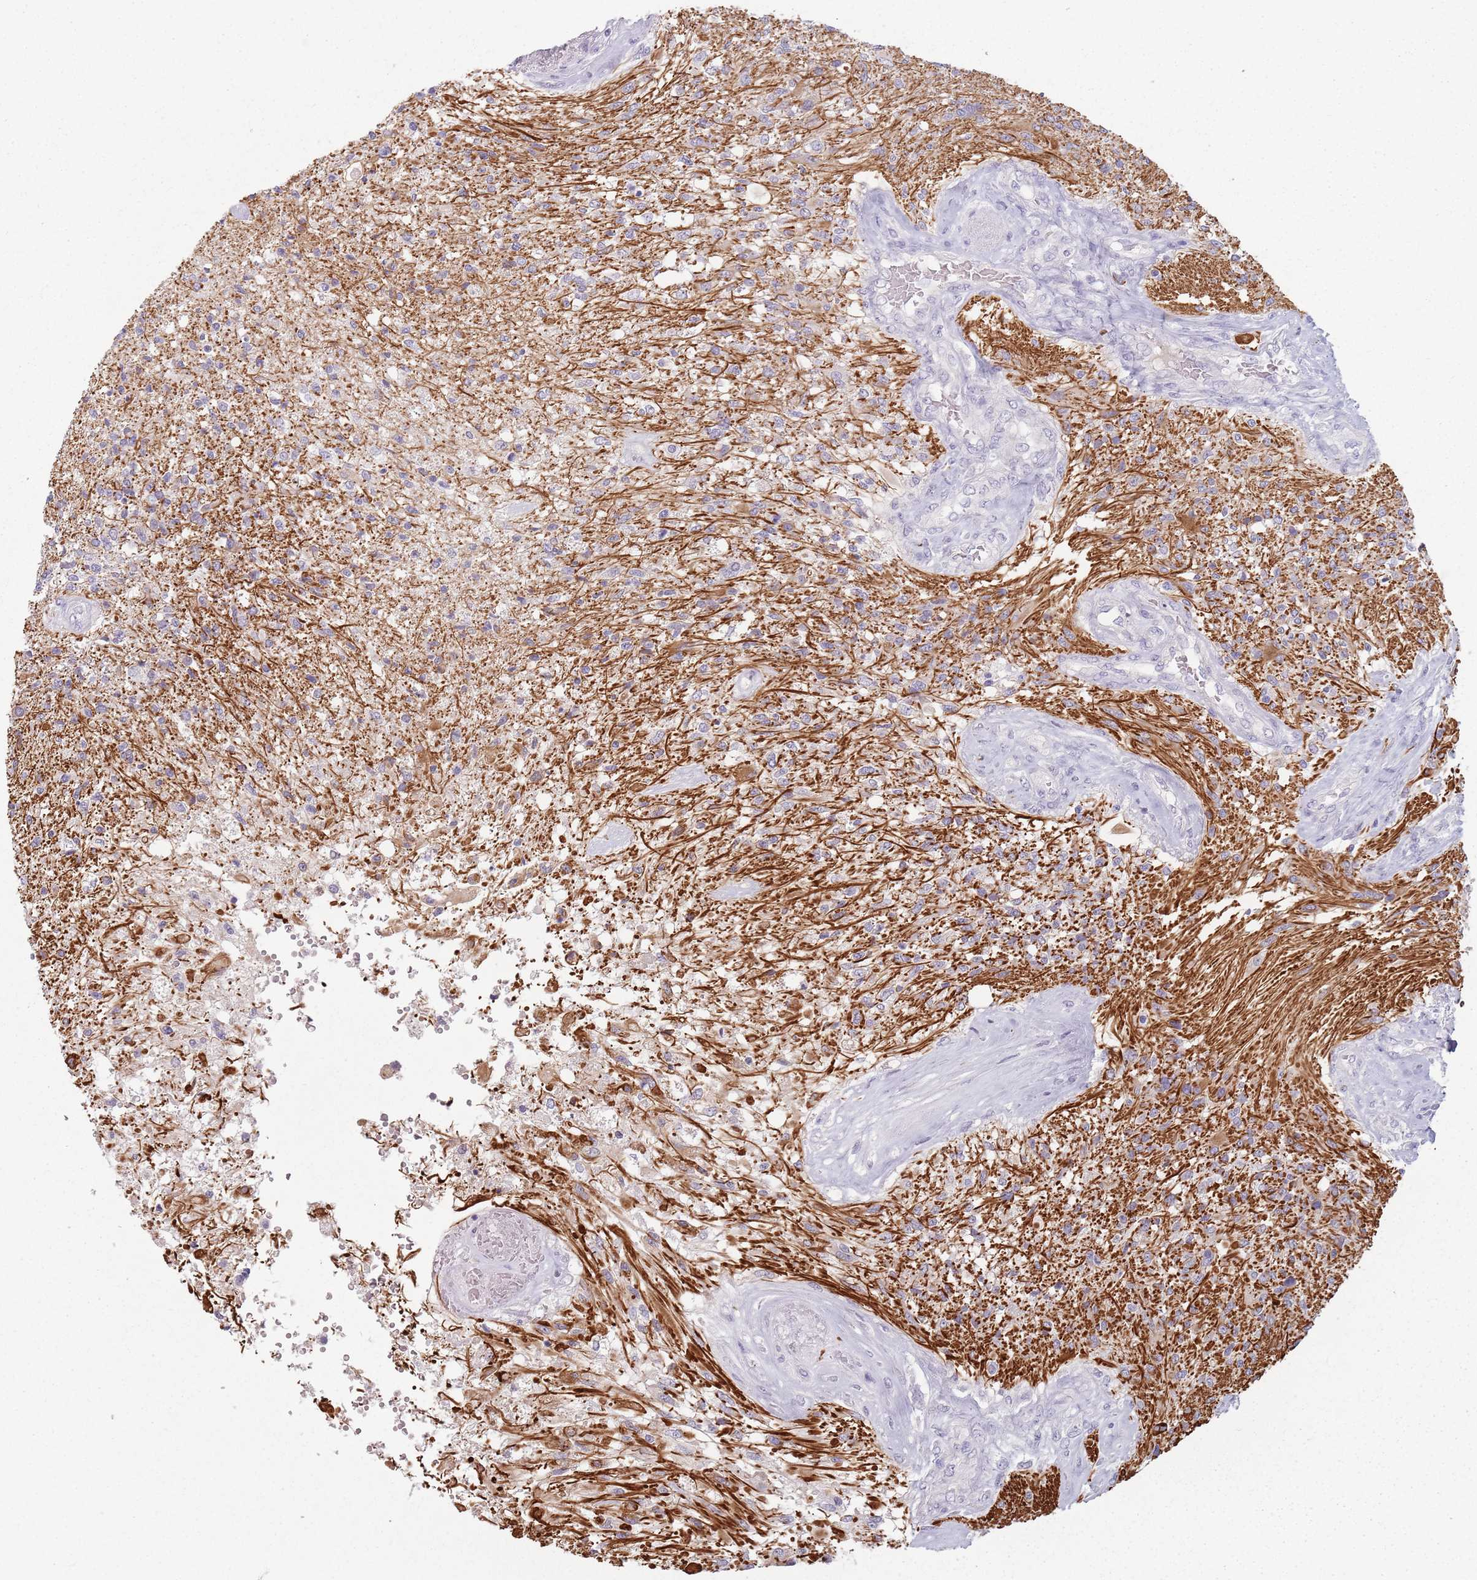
{"staining": {"intensity": "negative", "quantity": "none", "location": "none"}, "tissue": "glioma", "cell_type": "Tumor cells", "image_type": "cancer", "snomed": [{"axis": "morphology", "description": "Glioma, malignant, High grade"}, {"axis": "topography", "description": "Brain"}], "caption": "Tumor cells show no significant protein expression in high-grade glioma (malignant).", "gene": "CEP19", "patient": {"sex": "male", "age": 56}}